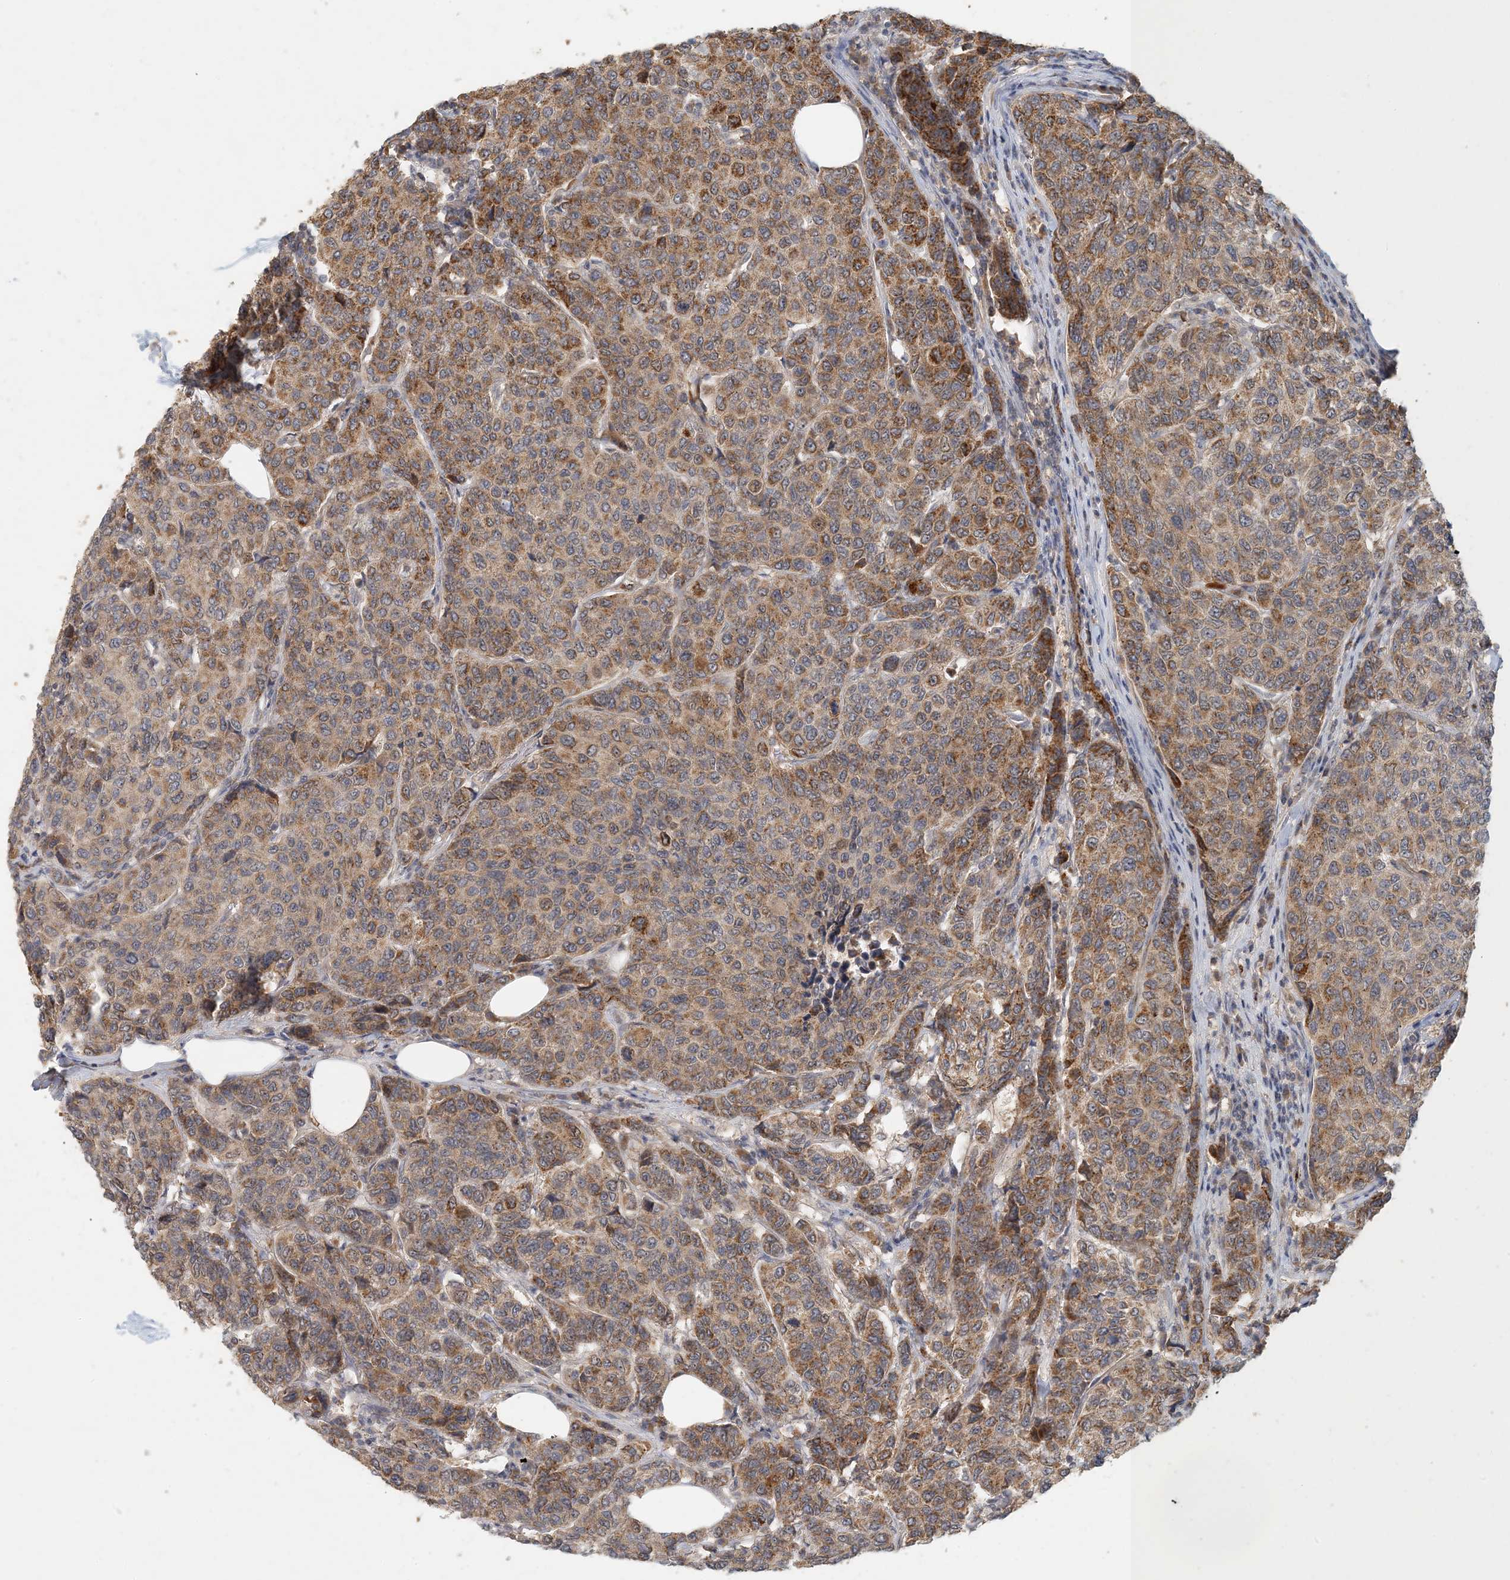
{"staining": {"intensity": "strong", "quantity": "25%-75%", "location": "cytoplasmic/membranous"}, "tissue": "breast cancer", "cell_type": "Tumor cells", "image_type": "cancer", "snomed": [{"axis": "morphology", "description": "Duct carcinoma"}, {"axis": "topography", "description": "Breast"}], "caption": "Approximately 25%-75% of tumor cells in intraductal carcinoma (breast) display strong cytoplasmic/membranous protein staining as visualized by brown immunohistochemical staining.", "gene": "ZBTB3", "patient": {"sex": "female", "age": 55}}